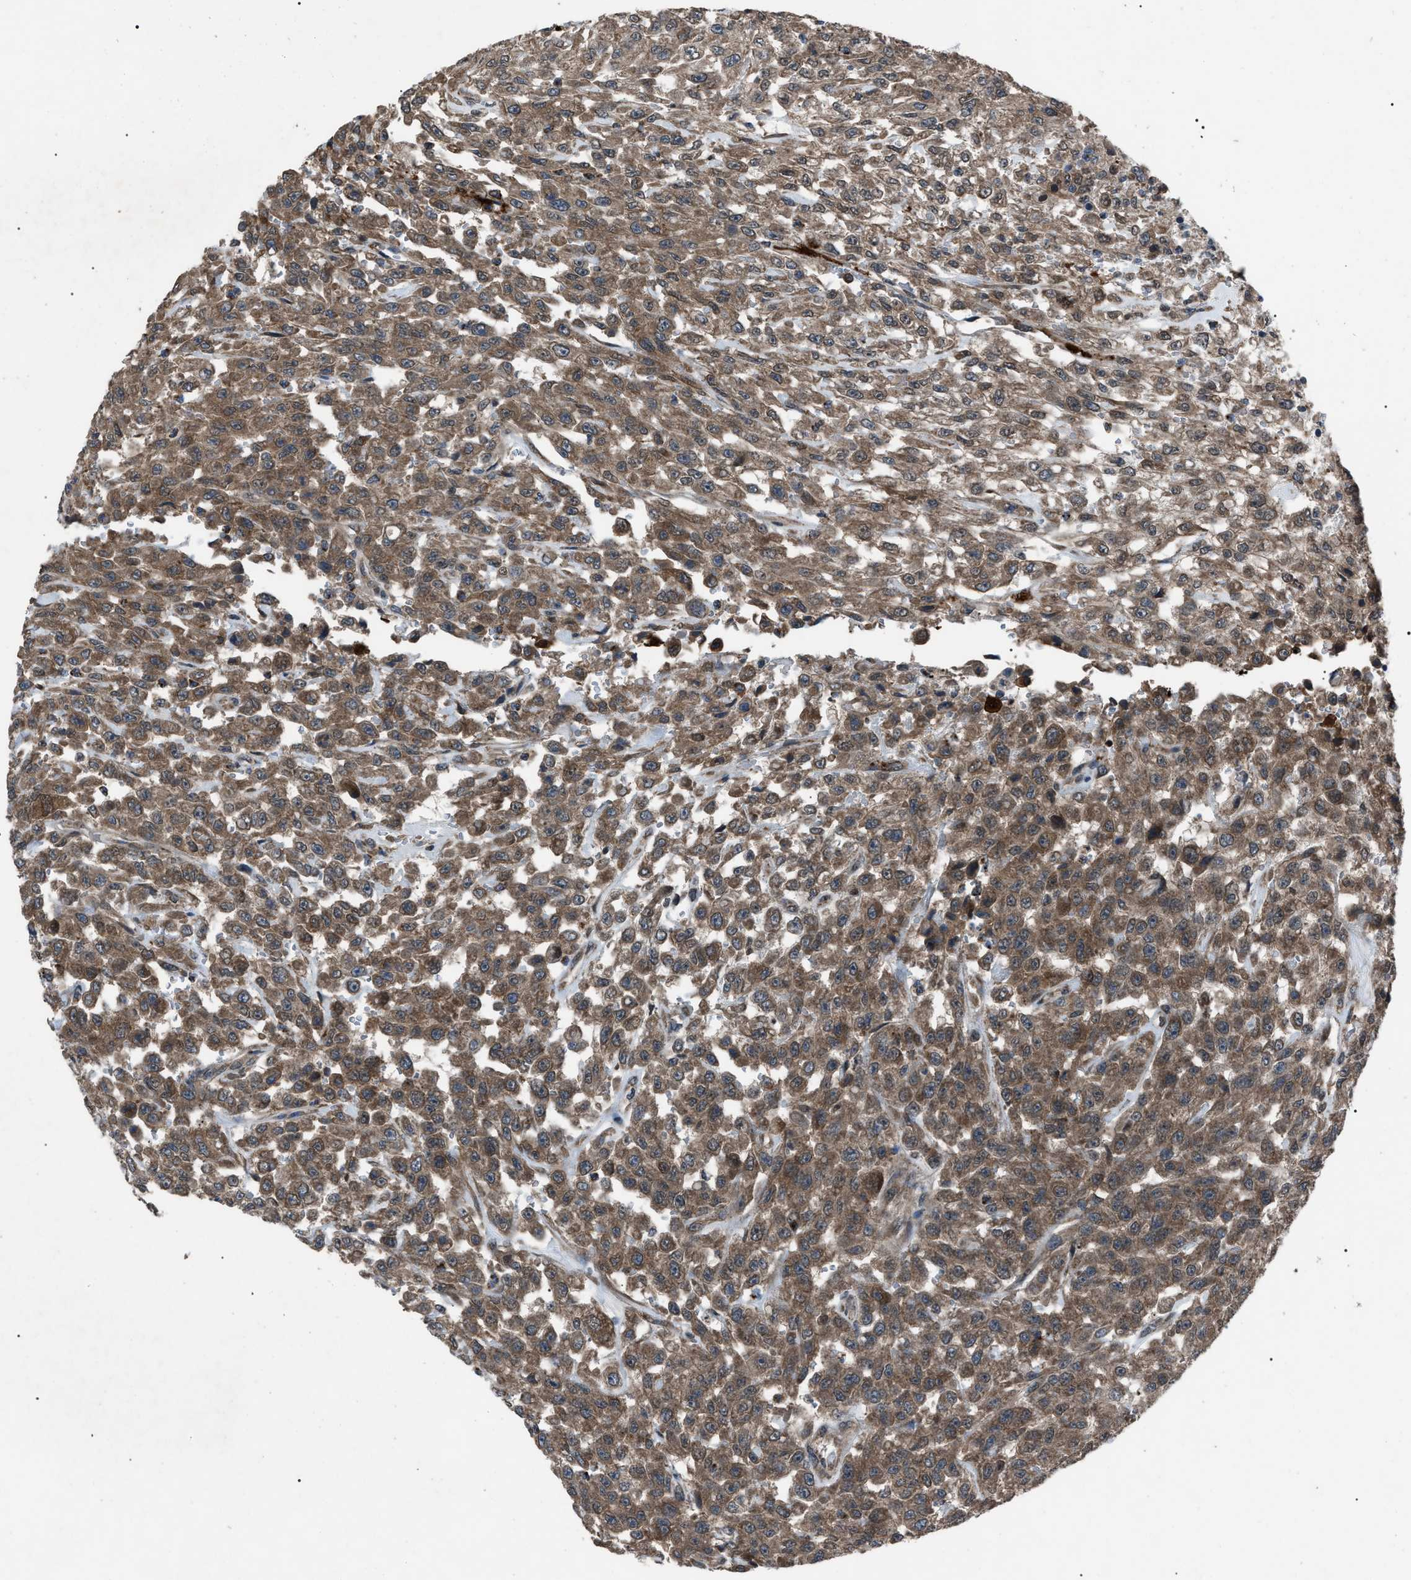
{"staining": {"intensity": "moderate", "quantity": ">75%", "location": "cytoplasmic/membranous"}, "tissue": "urothelial cancer", "cell_type": "Tumor cells", "image_type": "cancer", "snomed": [{"axis": "morphology", "description": "Urothelial carcinoma, High grade"}, {"axis": "topography", "description": "Urinary bladder"}], "caption": "High-power microscopy captured an IHC photomicrograph of urothelial cancer, revealing moderate cytoplasmic/membranous expression in approximately >75% of tumor cells.", "gene": "ZFAND2A", "patient": {"sex": "male", "age": 46}}